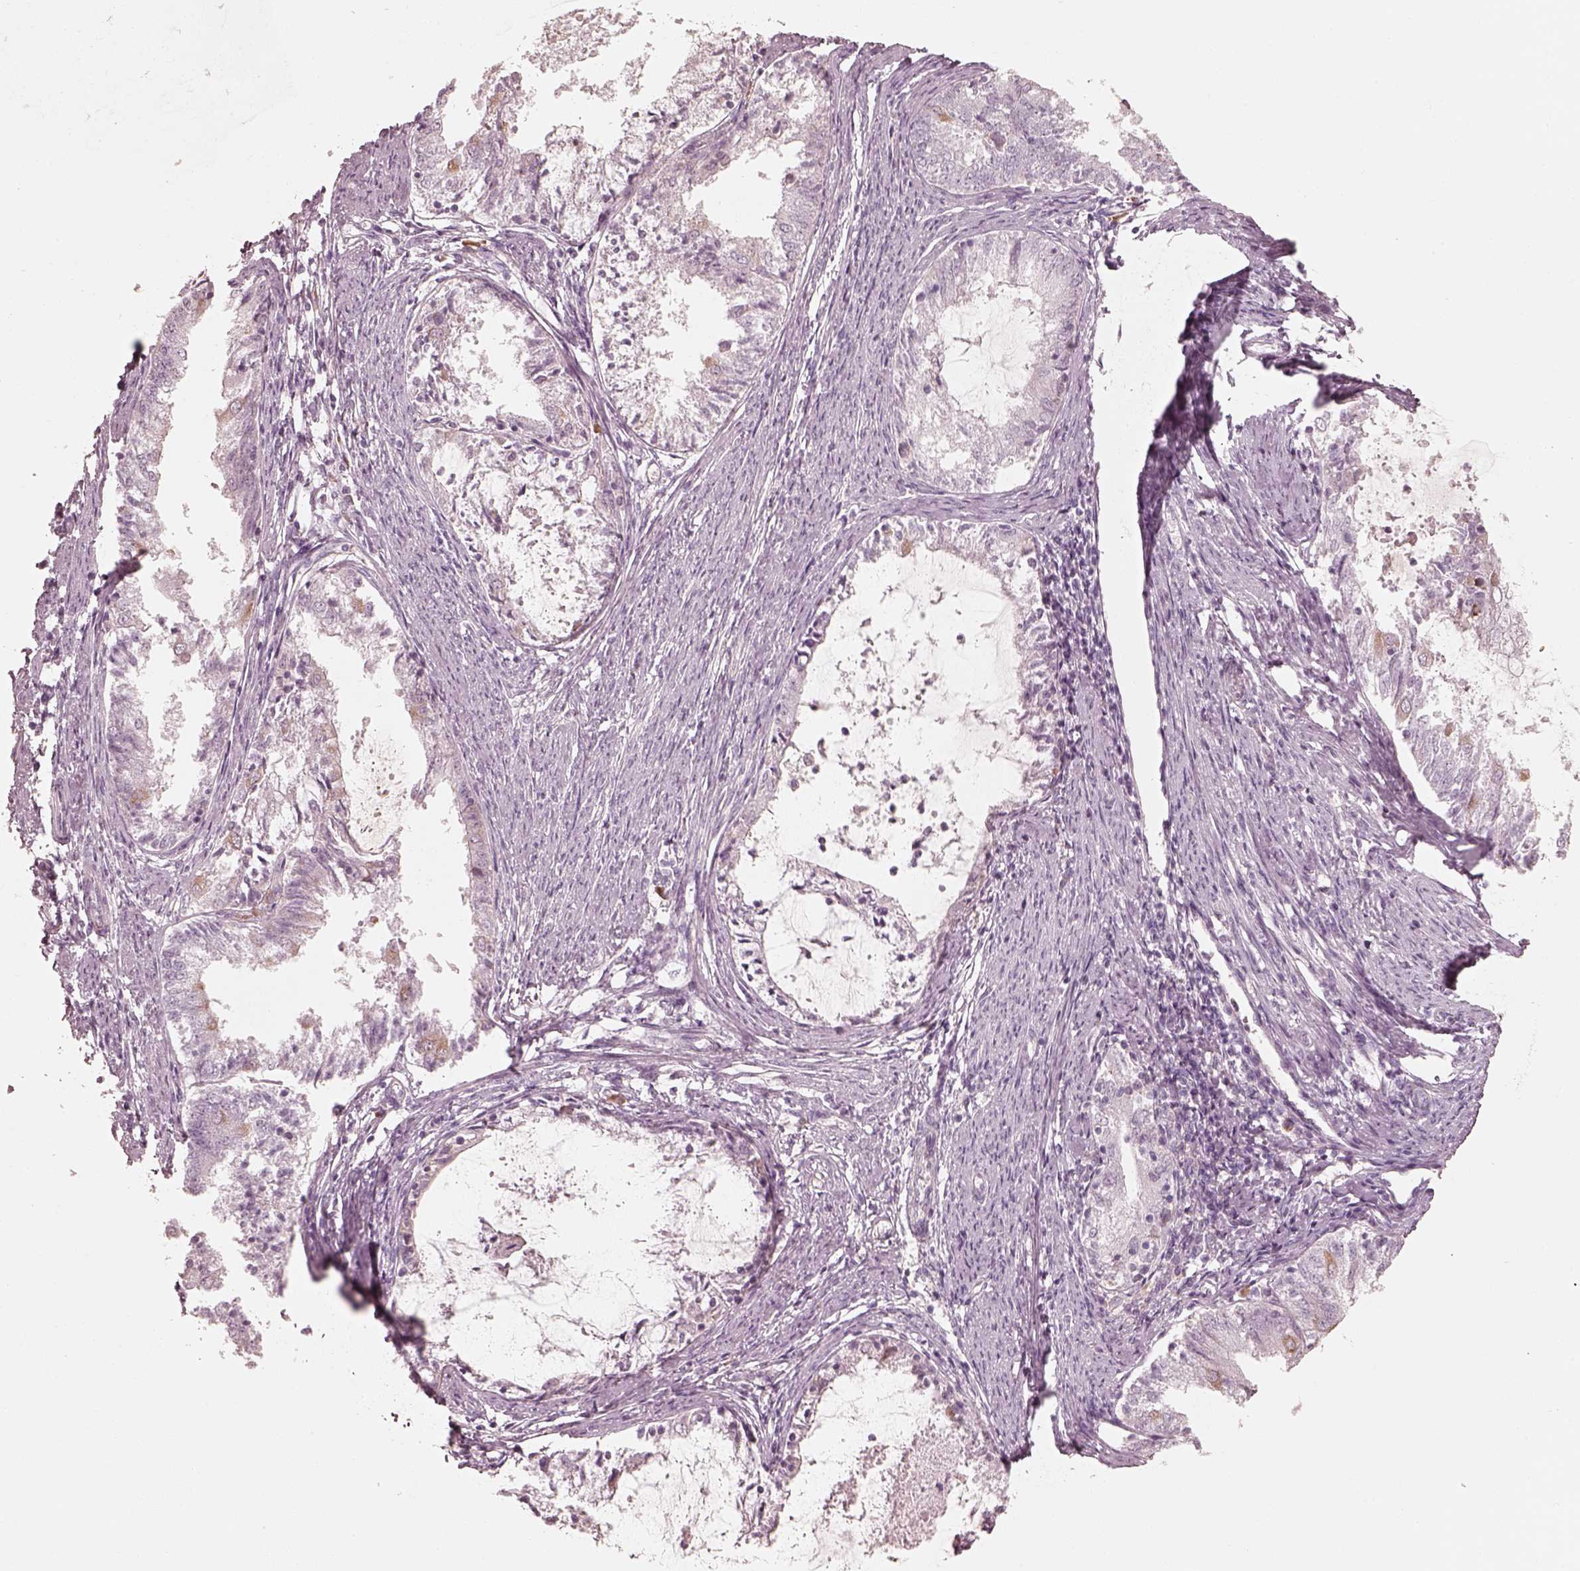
{"staining": {"intensity": "moderate", "quantity": "<25%", "location": "cytoplasmic/membranous"}, "tissue": "endometrial cancer", "cell_type": "Tumor cells", "image_type": "cancer", "snomed": [{"axis": "morphology", "description": "Adenocarcinoma, NOS"}, {"axis": "topography", "description": "Endometrium"}], "caption": "Immunohistochemistry (IHC) (DAB) staining of endometrial adenocarcinoma displays moderate cytoplasmic/membranous protein positivity in approximately <25% of tumor cells. Nuclei are stained in blue.", "gene": "RAB3C", "patient": {"sex": "female", "age": 57}}